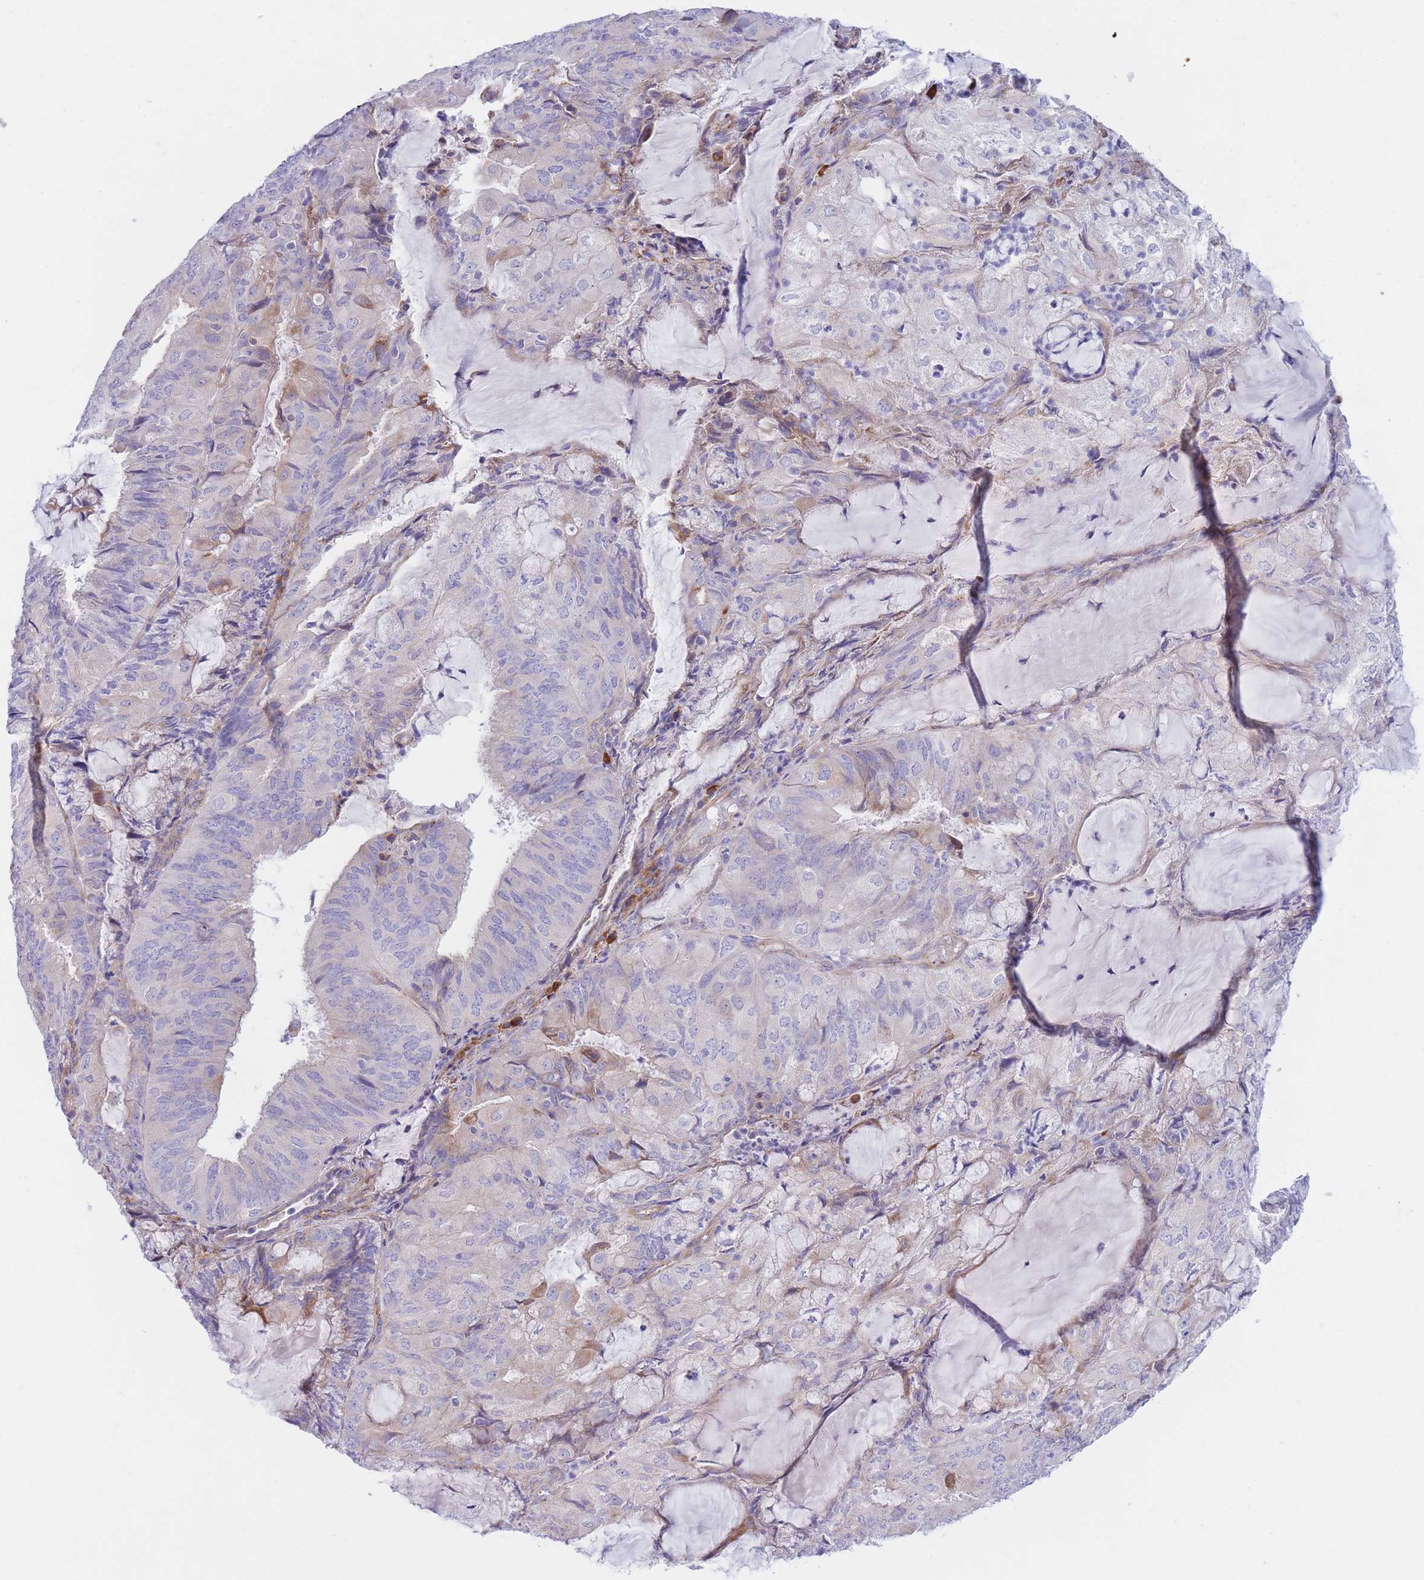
{"staining": {"intensity": "negative", "quantity": "none", "location": "none"}, "tissue": "endometrial cancer", "cell_type": "Tumor cells", "image_type": "cancer", "snomed": [{"axis": "morphology", "description": "Adenocarcinoma, NOS"}, {"axis": "topography", "description": "Endometrium"}], "caption": "Tumor cells are negative for protein expression in human adenocarcinoma (endometrial).", "gene": "DET1", "patient": {"sex": "female", "age": 81}}